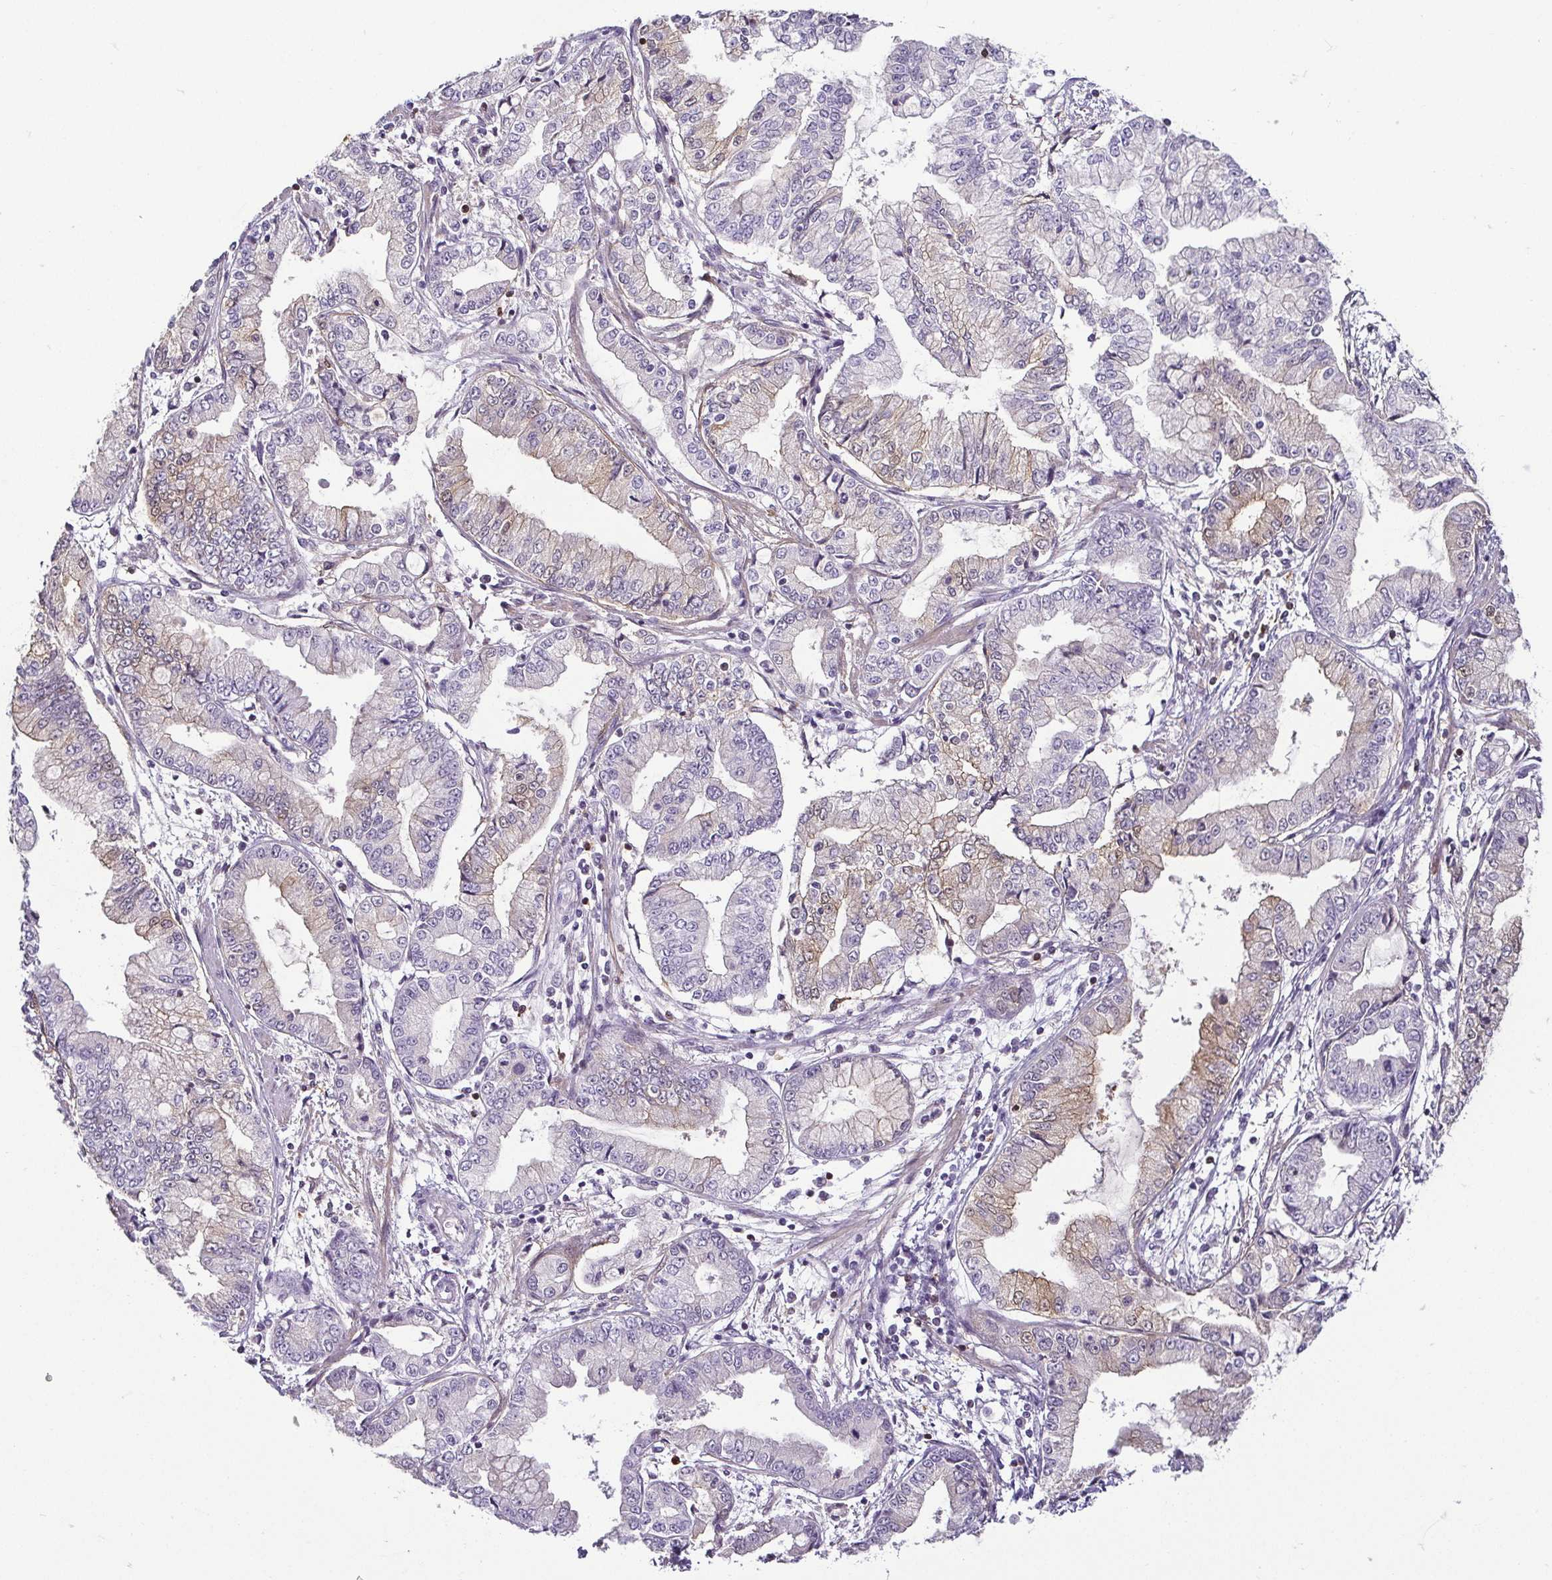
{"staining": {"intensity": "weak", "quantity": "25%-75%", "location": "cytoplasmic/membranous"}, "tissue": "stomach cancer", "cell_type": "Tumor cells", "image_type": "cancer", "snomed": [{"axis": "morphology", "description": "Adenocarcinoma, NOS"}, {"axis": "topography", "description": "Stomach, upper"}], "caption": "Tumor cells show low levels of weak cytoplasmic/membranous positivity in approximately 25%-75% of cells in stomach adenocarcinoma. (DAB = brown stain, brightfield microscopy at high magnification).", "gene": "HOPX", "patient": {"sex": "female", "age": 74}}